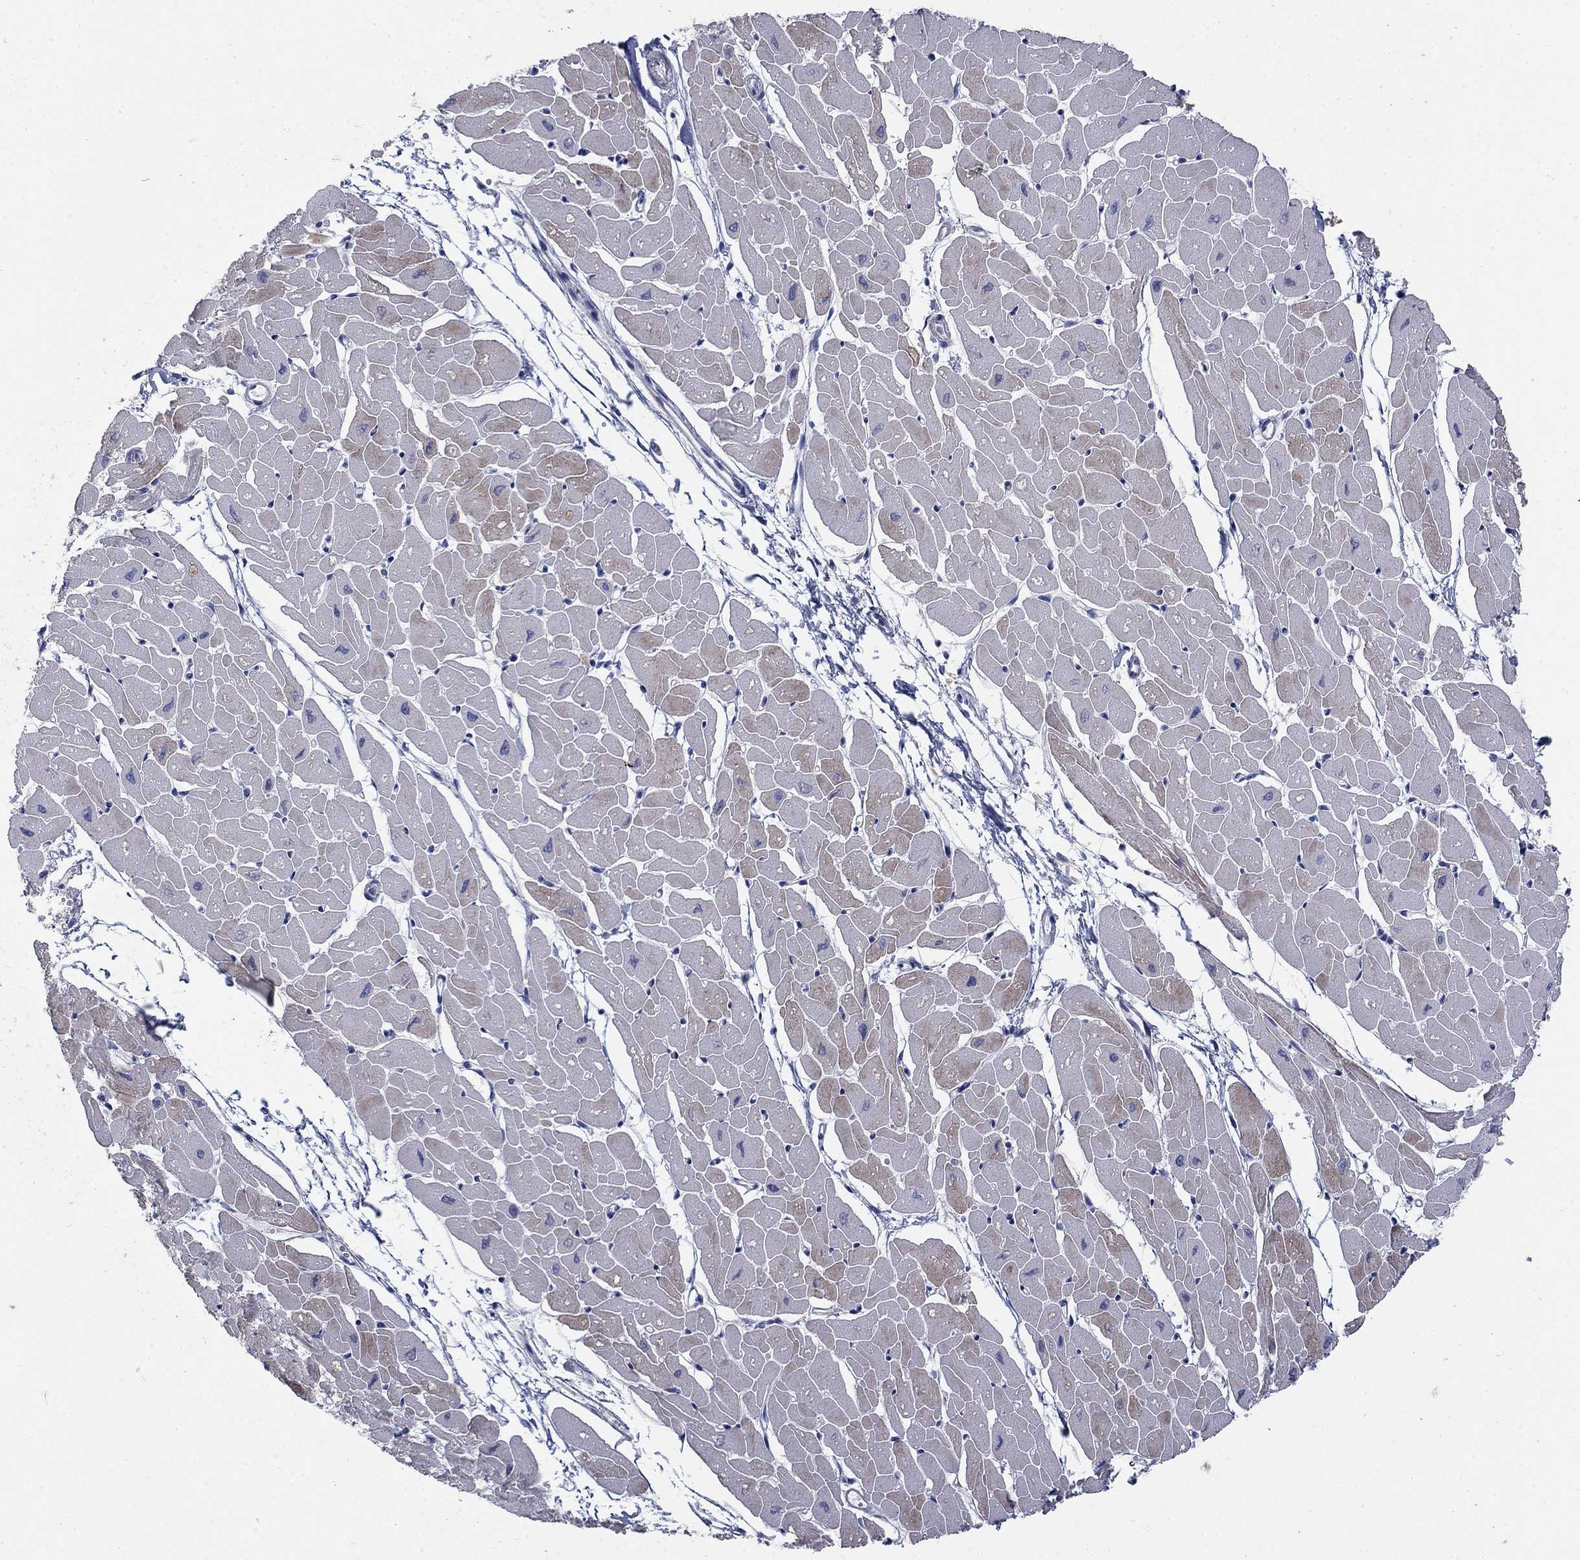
{"staining": {"intensity": "moderate", "quantity": "25%-75%", "location": "cytoplasmic/membranous"}, "tissue": "heart muscle", "cell_type": "Cardiomyocytes", "image_type": "normal", "snomed": [{"axis": "morphology", "description": "Normal tissue, NOS"}, {"axis": "topography", "description": "Heart"}], "caption": "Heart muscle stained with a brown dye displays moderate cytoplasmic/membranous positive expression in about 25%-75% of cardiomyocytes.", "gene": "TMEM249", "patient": {"sex": "male", "age": 57}}